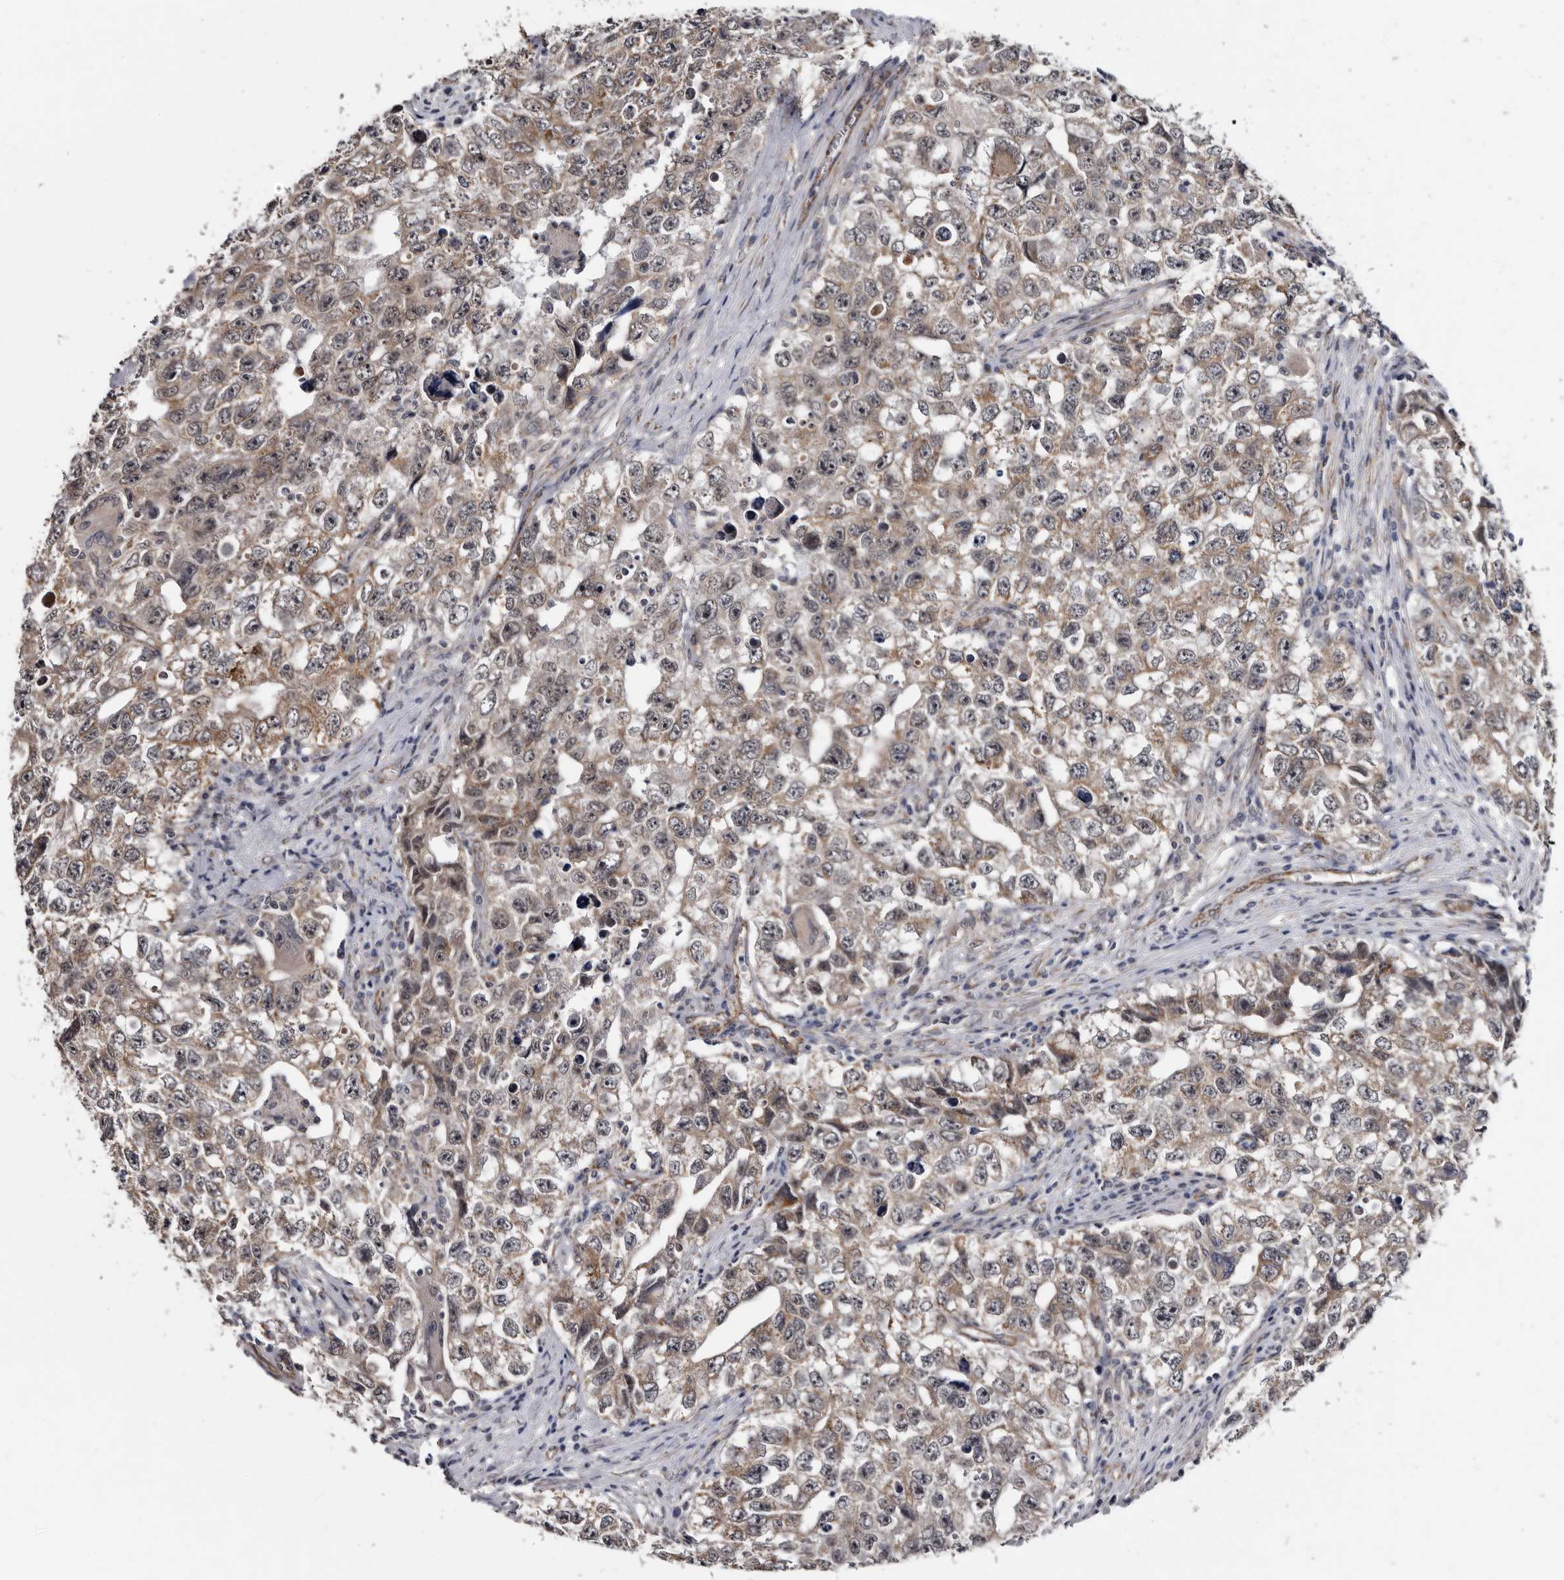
{"staining": {"intensity": "weak", "quantity": ">75%", "location": "cytoplasmic/membranous"}, "tissue": "testis cancer", "cell_type": "Tumor cells", "image_type": "cancer", "snomed": [{"axis": "morphology", "description": "Seminoma, NOS"}, {"axis": "morphology", "description": "Carcinoma, Embryonal, NOS"}, {"axis": "topography", "description": "Testis"}], "caption": "Tumor cells show weak cytoplasmic/membranous positivity in about >75% of cells in testis seminoma.", "gene": "ARMCX2", "patient": {"sex": "male", "age": 43}}